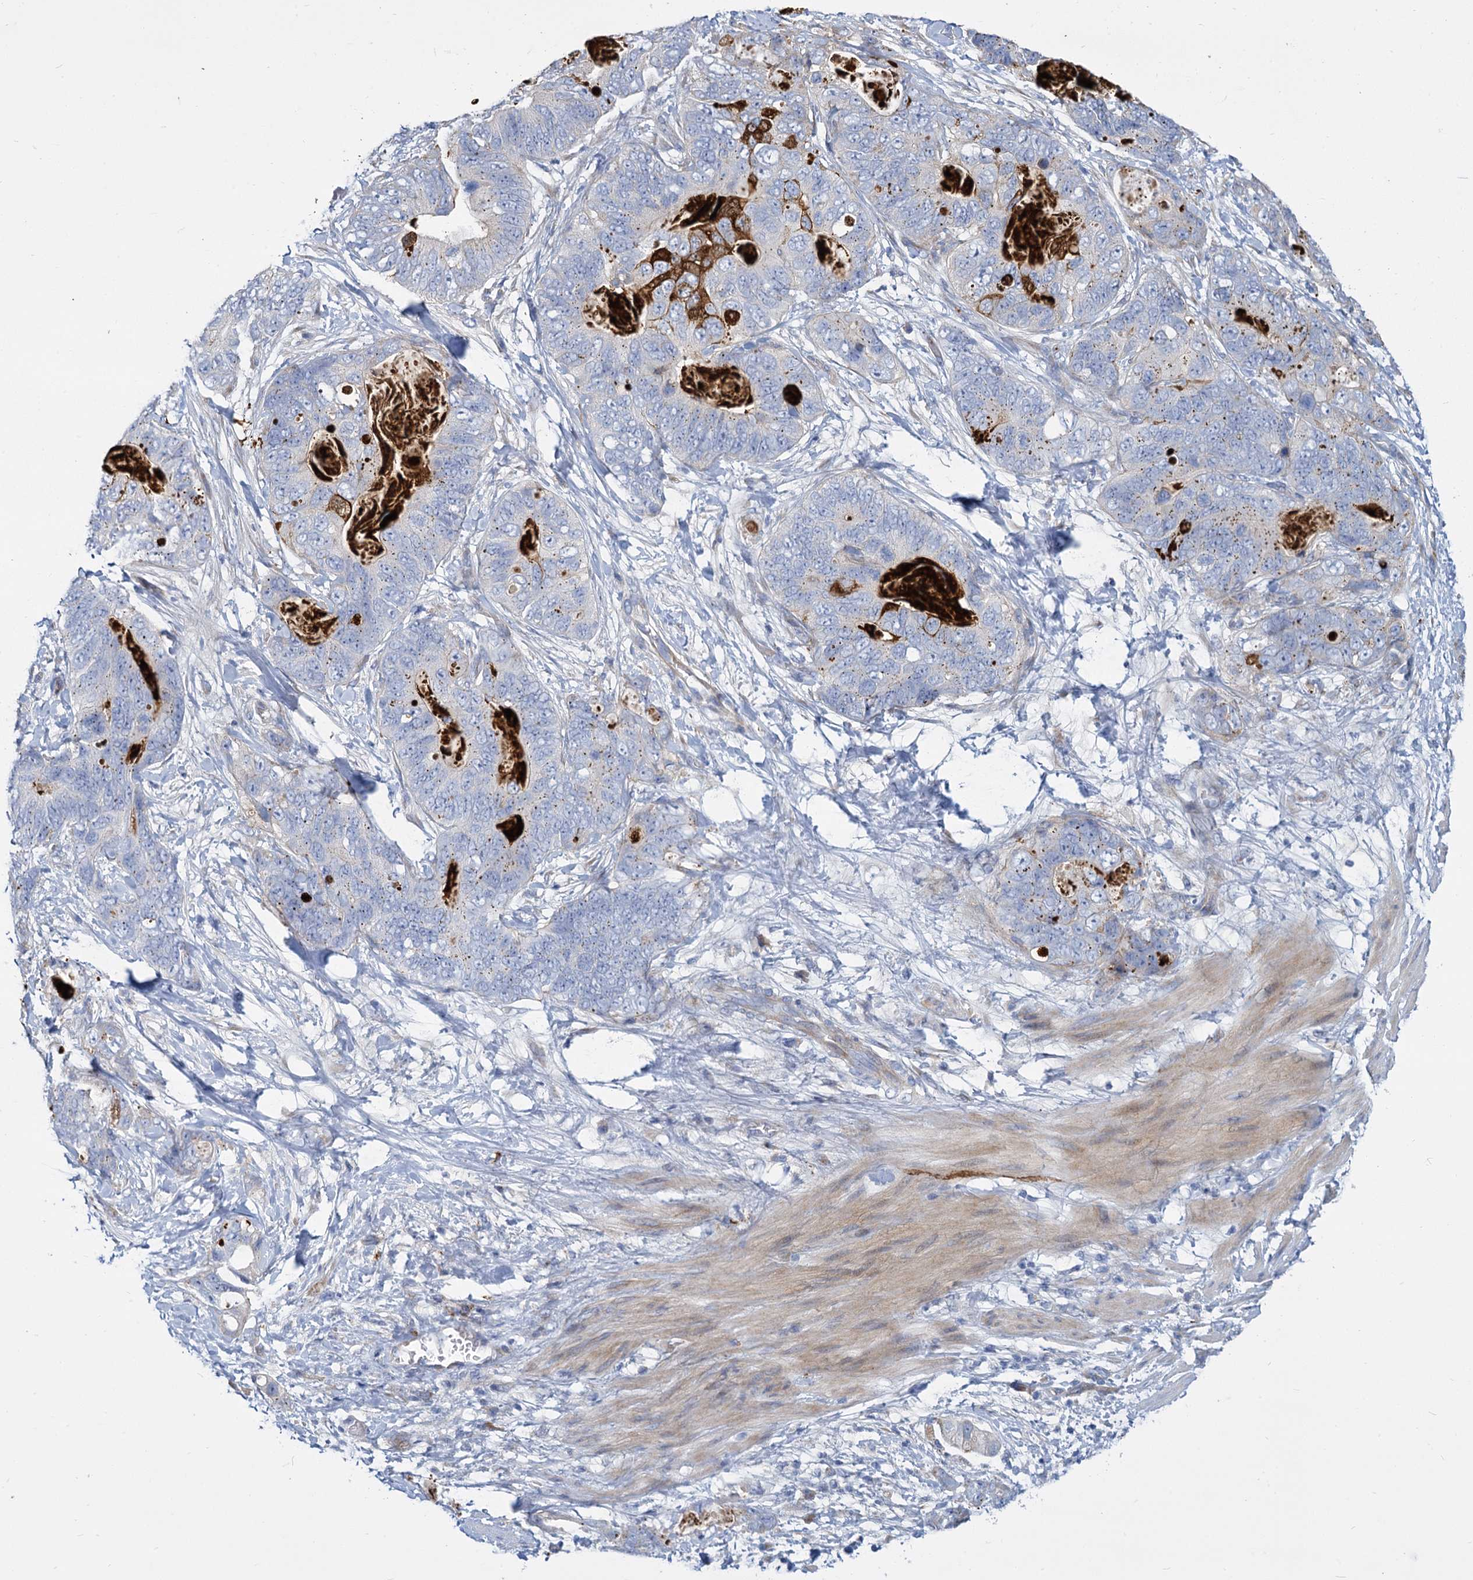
{"staining": {"intensity": "moderate", "quantity": "<25%", "location": "cytoplasmic/membranous"}, "tissue": "stomach cancer", "cell_type": "Tumor cells", "image_type": "cancer", "snomed": [{"axis": "morphology", "description": "Adenocarcinoma, NOS"}, {"axis": "topography", "description": "Stomach"}], "caption": "Moderate cytoplasmic/membranous staining for a protein is seen in about <25% of tumor cells of stomach adenocarcinoma using immunohistochemistry (IHC).", "gene": "TRIM77", "patient": {"sex": "female", "age": 89}}